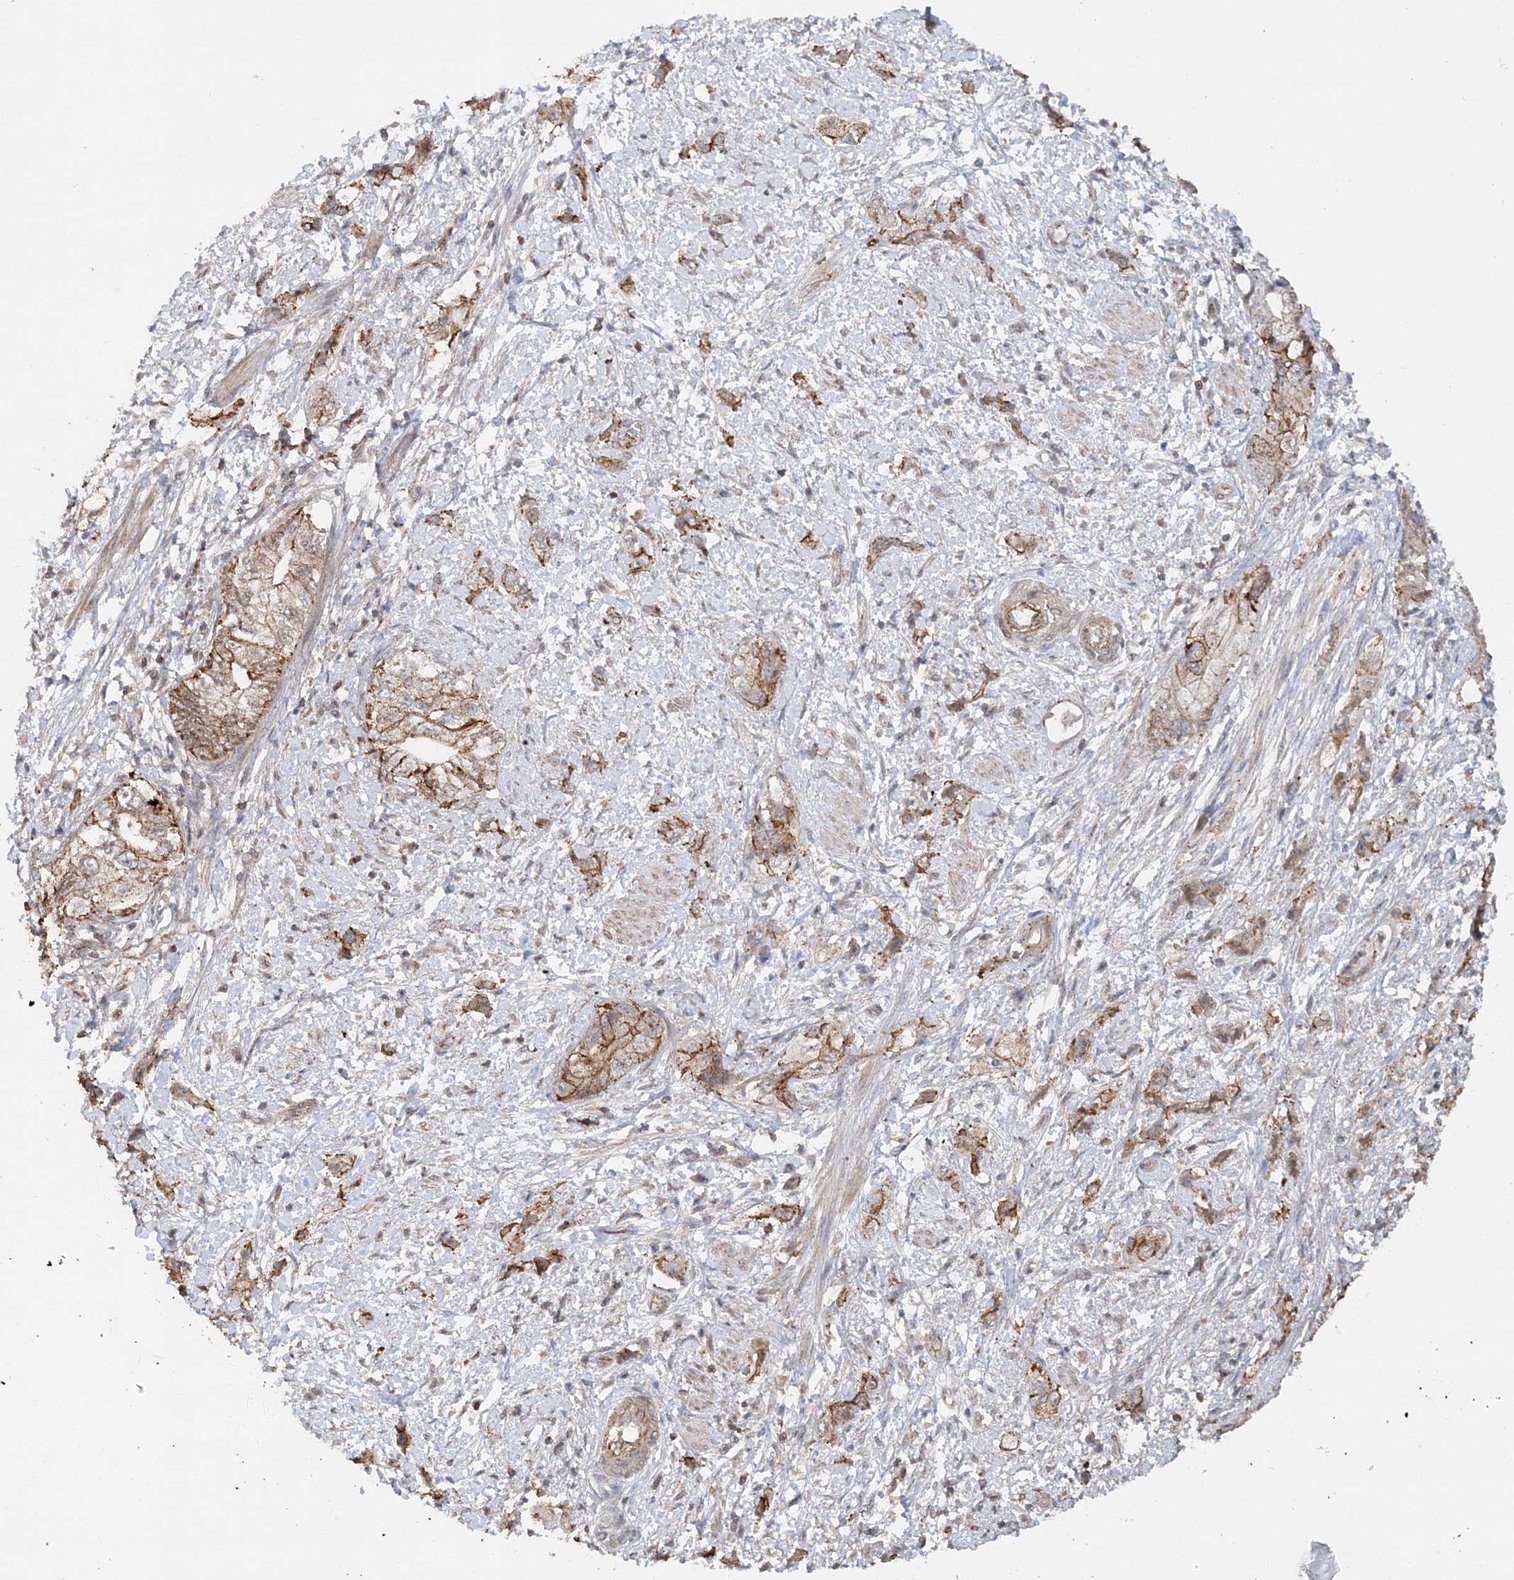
{"staining": {"intensity": "moderate", "quantity": ">75%", "location": "cytoplasmic/membranous"}, "tissue": "pancreatic cancer", "cell_type": "Tumor cells", "image_type": "cancer", "snomed": [{"axis": "morphology", "description": "Adenocarcinoma, NOS"}, {"axis": "topography", "description": "Pancreas"}], "caption": "Protein staining of adenocarcinoma (pancreatic) tissue exhibits moderate cytoplasmic/membranous expression in approximately >75% of tumor cells.", "gene": "MAT2B", "patient": {"sex": "female", "age": 73}}